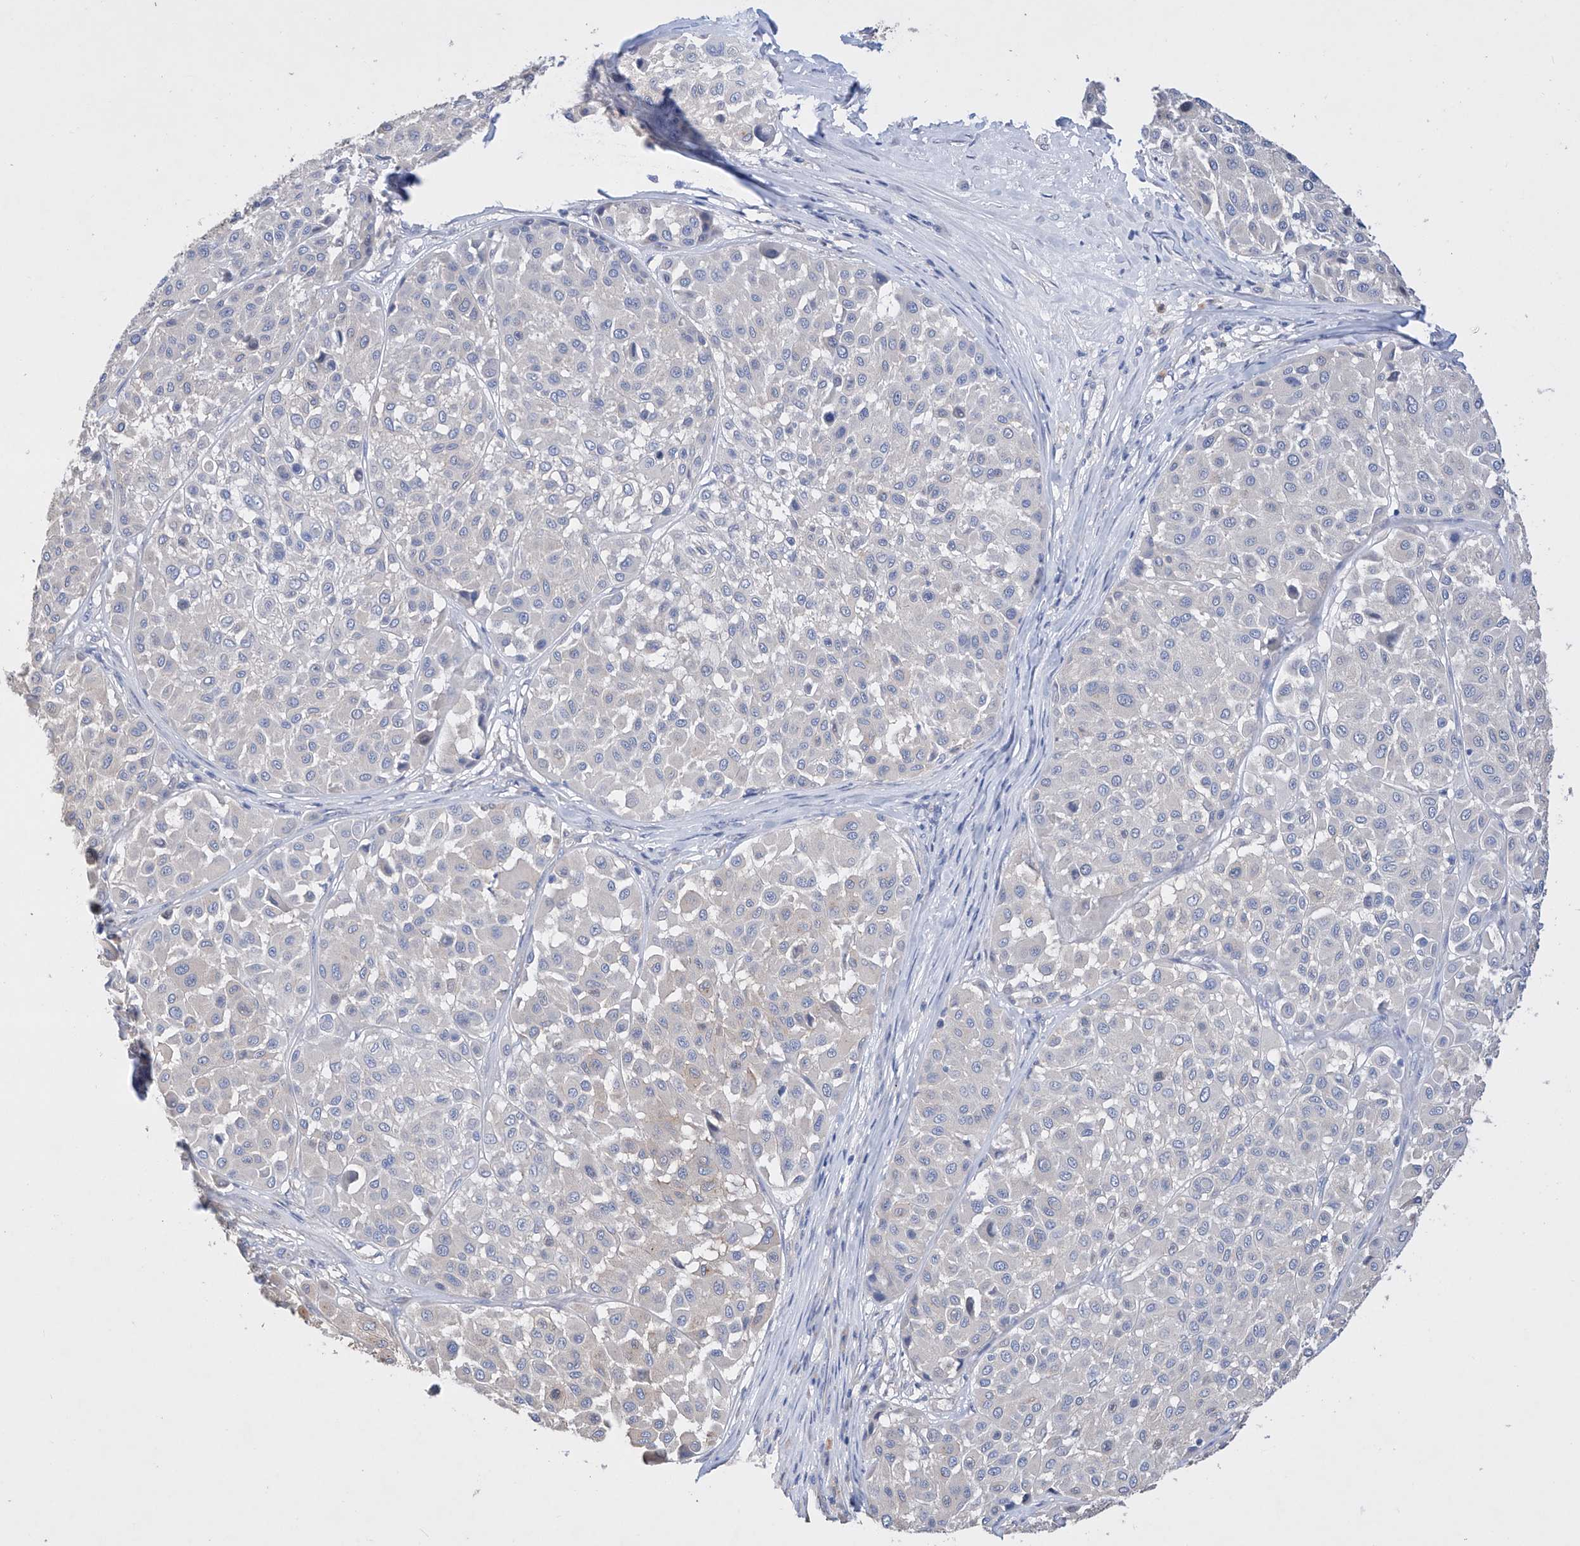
{"staining": {"intensity": "negative", "quantity": "none", "location": "none"}, "tissue": "melanoma", "cell_type": "Tumor cells", "image_type": "cancer", "snomed": [{"axis": "morphology", "description": "Malignant melanoma, Metastatic site"}, {"axis": "topography", "description": "Soft tissue"}], "caption": "Tumor cells are negative for protein expression in human melanoma. (Stains: DAB (3,3'-diaminobenzidine) immunohistochemistry with hematoxylin counter stain, Microscopy: brightfield microscopy at high magnification).", "gene": "AFG1L", "patient": {"sex": "male", "age": 41}}